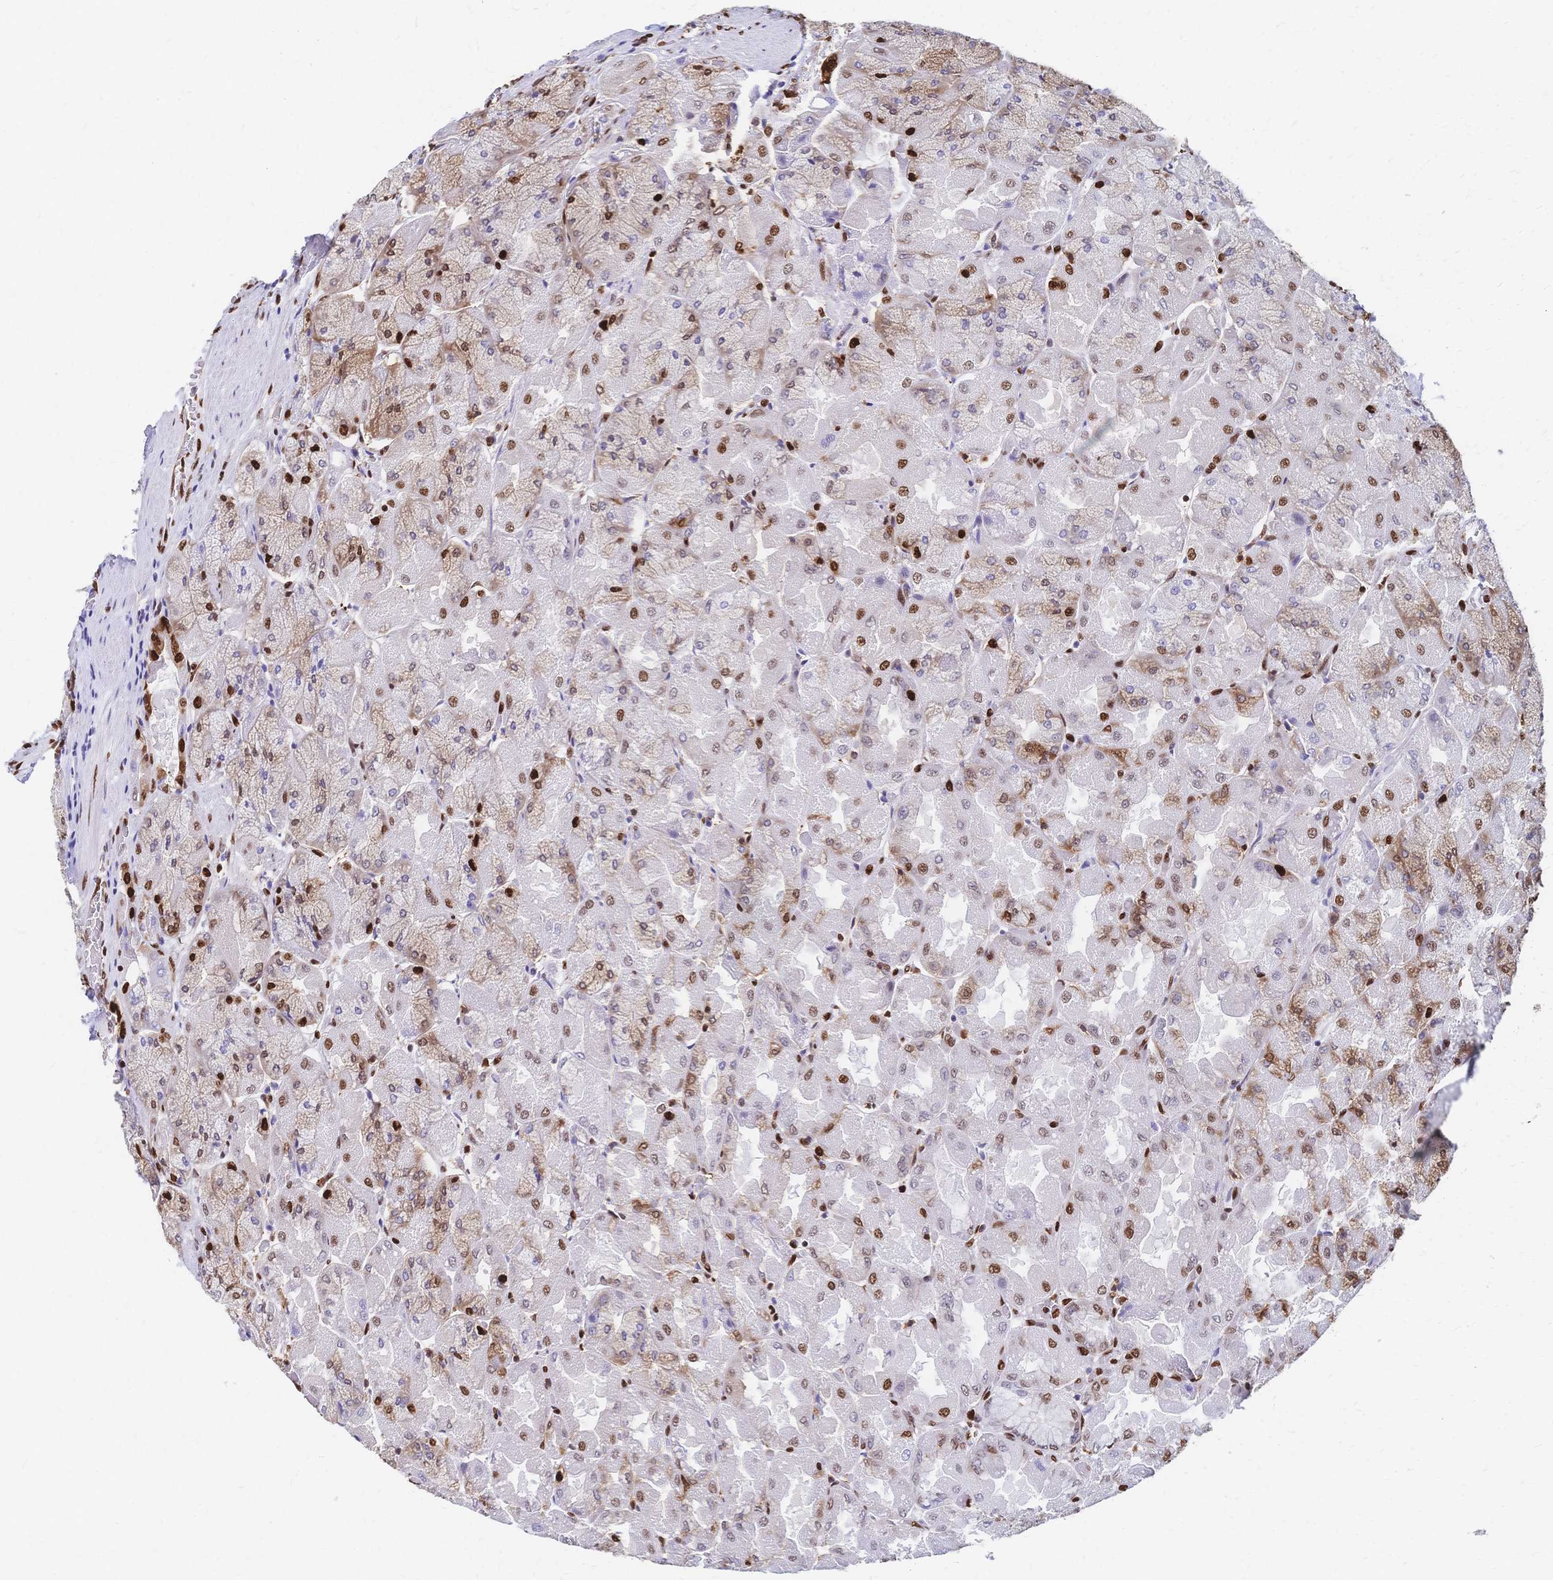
{"staining": {"intensity": "strong", "quantity": "25%-75%", "location": "nuclear"}, "tissue": "stomach", "cell_type": "Glandular cells", "image_type": "normal", "snomed": [{"axis": "morphology", "description": "Normal tissue, NOS"}, {"axis": "topography", "description": "Stomach"}], "caption": "Normal stomach reveals strong nuclear positivity in about 25%-75% of glandular cells, visualized by immunohistochemistry.", "gene": "HDGF", "patient": {"sex": "female", "age": 61}}